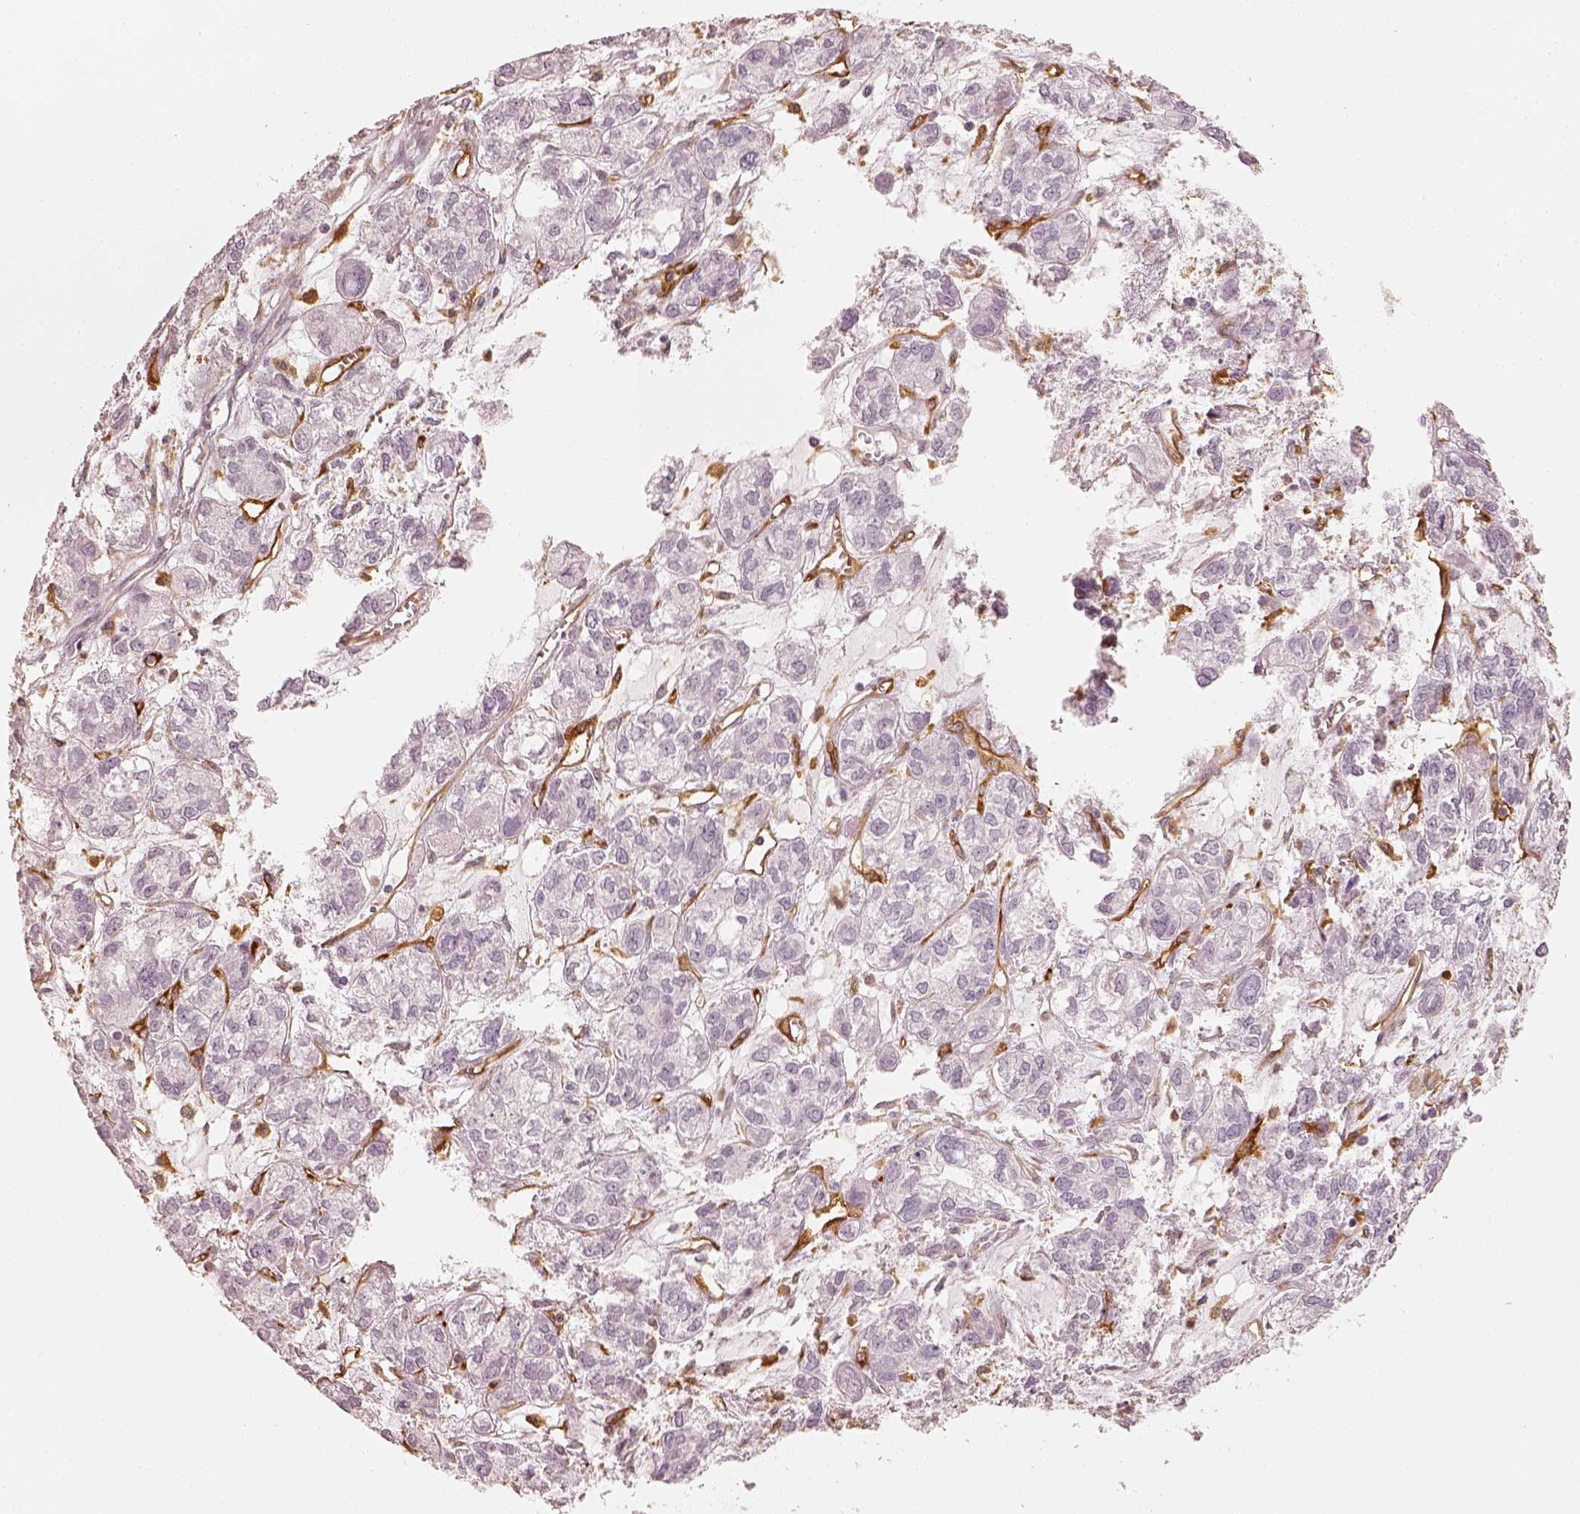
{"staining": {"intensity": "negative", "quantity": "none", "location": "none"}, "tissue": "ovarian cancer", "cell_type": "Tumor cells", "image_type": "cancer", "snomed": [{"axis": "morphology", "description": "Carcinoma, endometroid"}, {"axis": "topography", "description": "Ovary"}], "caption": "The immunohistochemistry (IHC) photomicrograph has no significant expression in tumor cells of ovarian endometroid carcinoma tissue.", "gene": "FSCN1", "patient": {"sex": "female", "age": 64}}